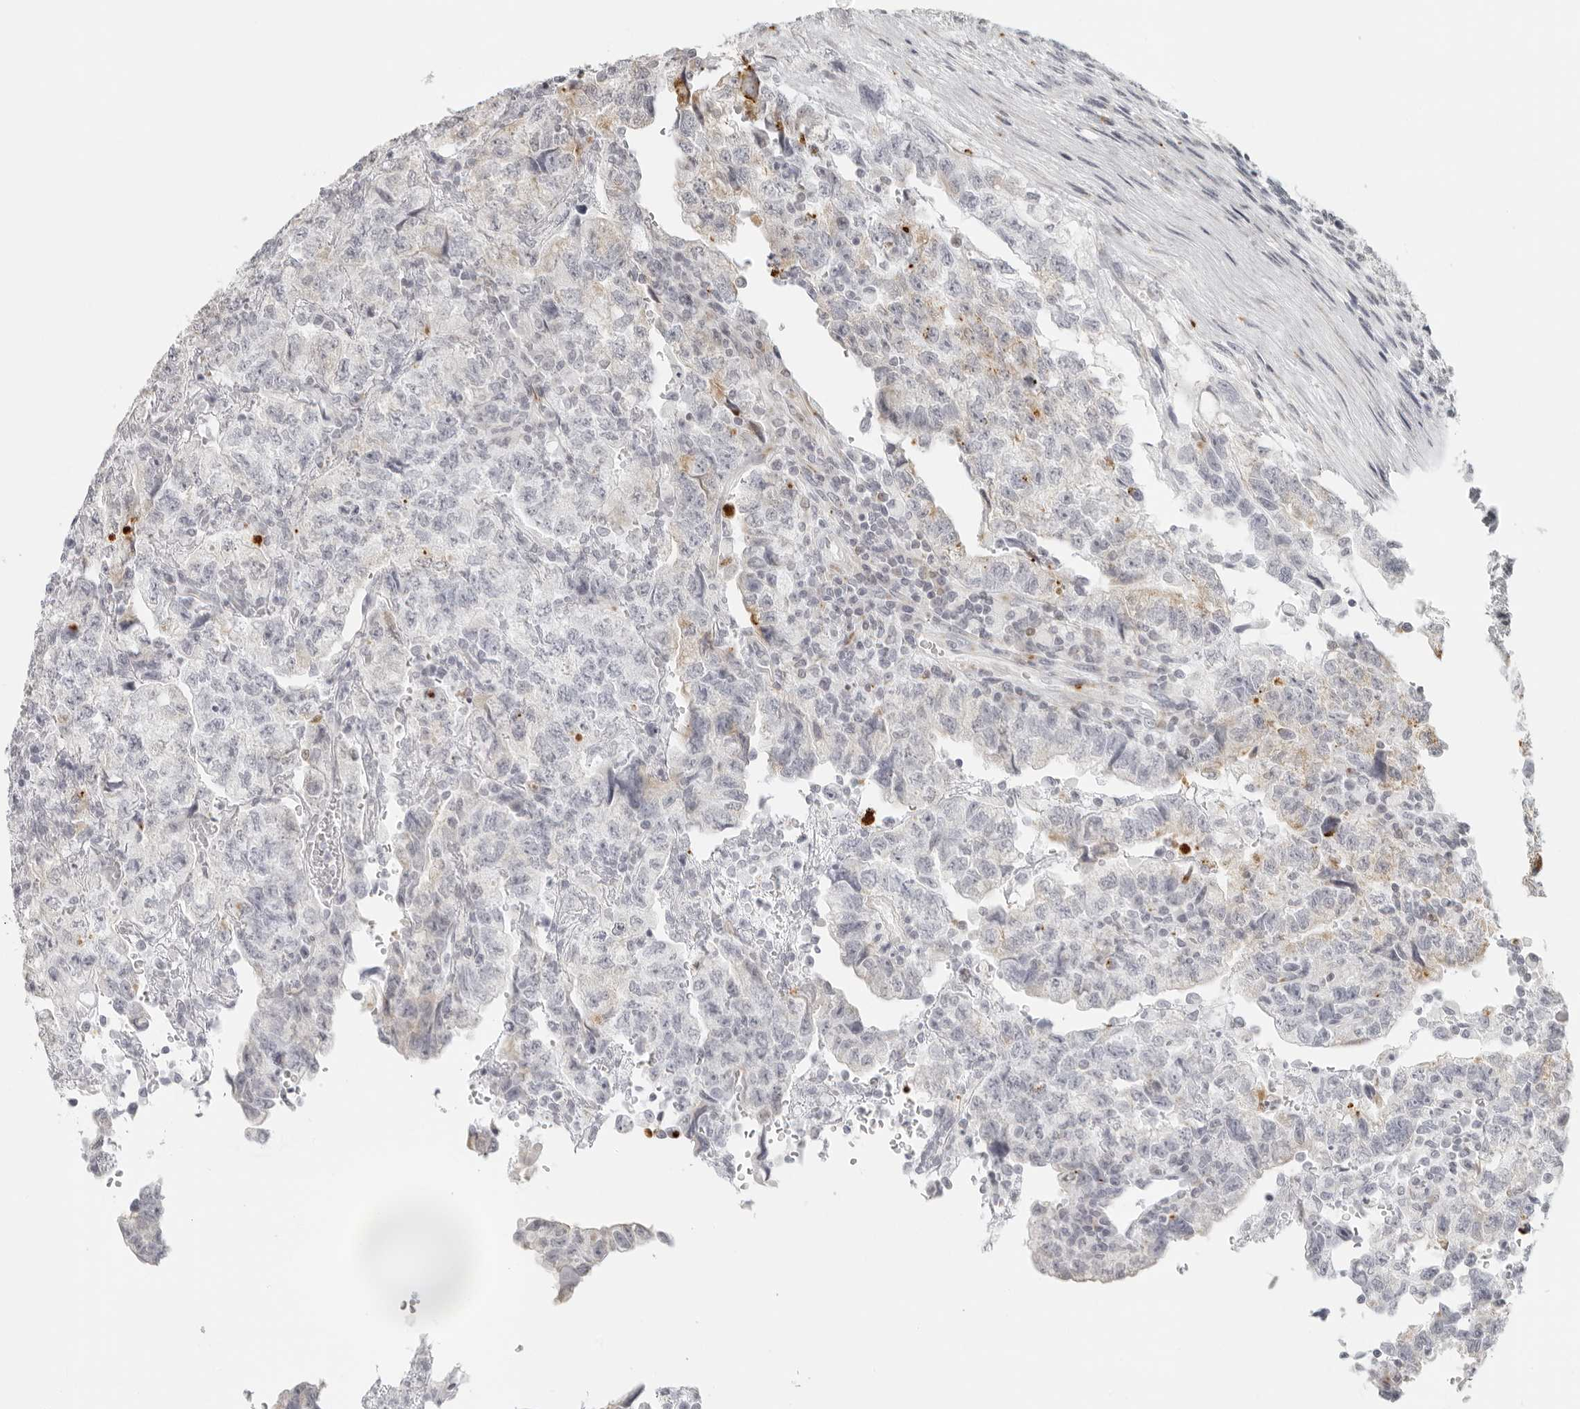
{"staining": {"intensity": "negative", "quantity": "none", "location": "none"}, "tissue": "testis cancer", "cell_type": "Tumor cells", "image_type": "cancer", "snomed": [{"axis": "morphology", "description": "Normal tissue, NOS"}, {"axis": "morphology", "description": "Carcinoma, Embryonal, NOS"}, {"axis": "topography", "description": "Testis"}], "caption": "High power microscopy image of an immunohistochemistry photomicrograph of testis cancer, revealing no significant expression in tumor cells.", "gene": "RPS6KC1", "patient": {"sex": "male", "age": 36}}